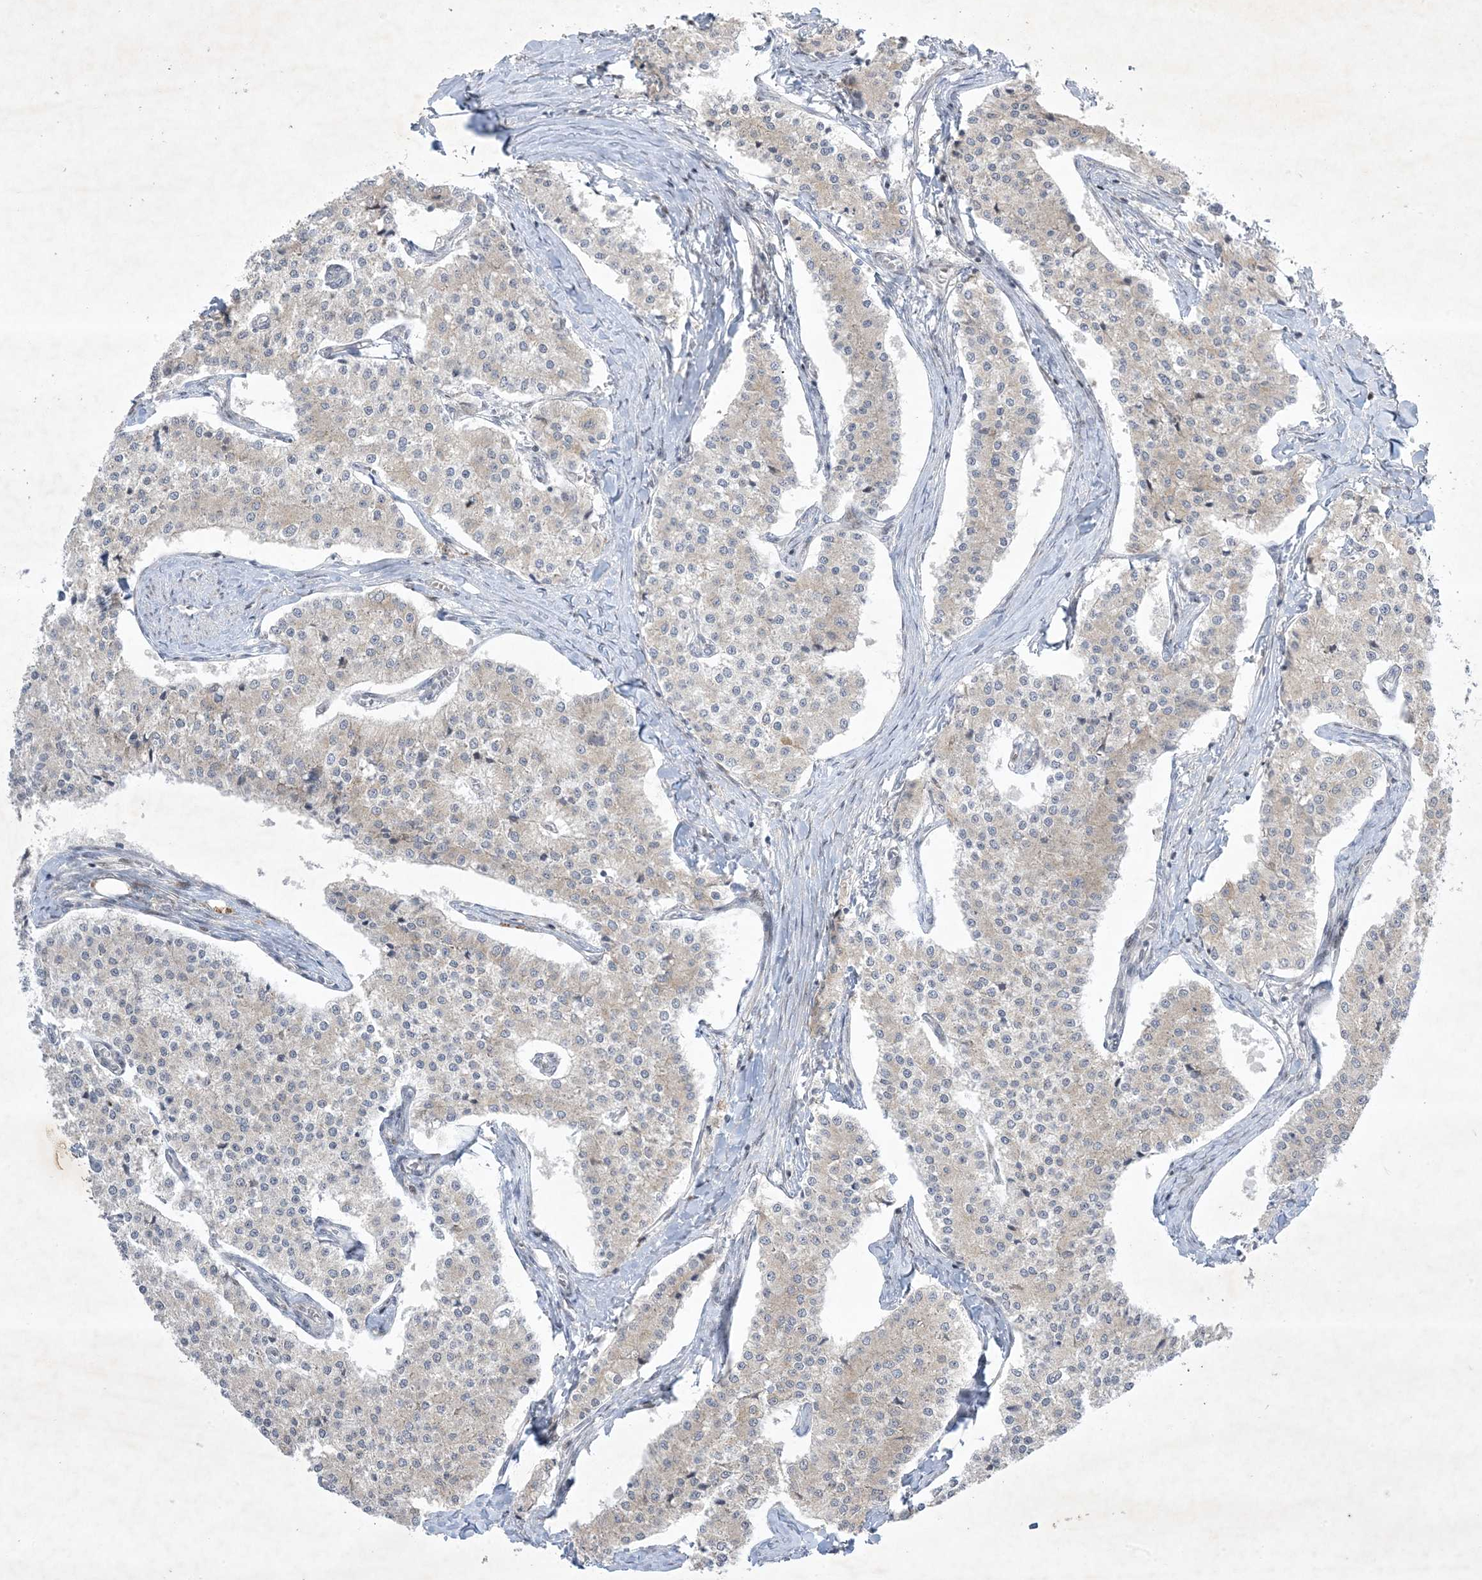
{"staining": {"intensity": "negative", "quantity": "none", "location": "none"}, "tissue": "carcinoid", "cell_type": "Tumor cells", "image_type": "cancer", "snomed": [{"axis": "morphology", "description": "Carcinoid, malignant, NOS"}, {"axis": "topography", "description": "Colon"}], "caption": "This photomicrograph is of carcinoid stained with immunohistochemistry to label a protein in brown with the nuclei are counter-stained blue. There is no positivity in tumor cells.", "gene": "SOGA3", "patient": {"sex": "female", "age": 52}}